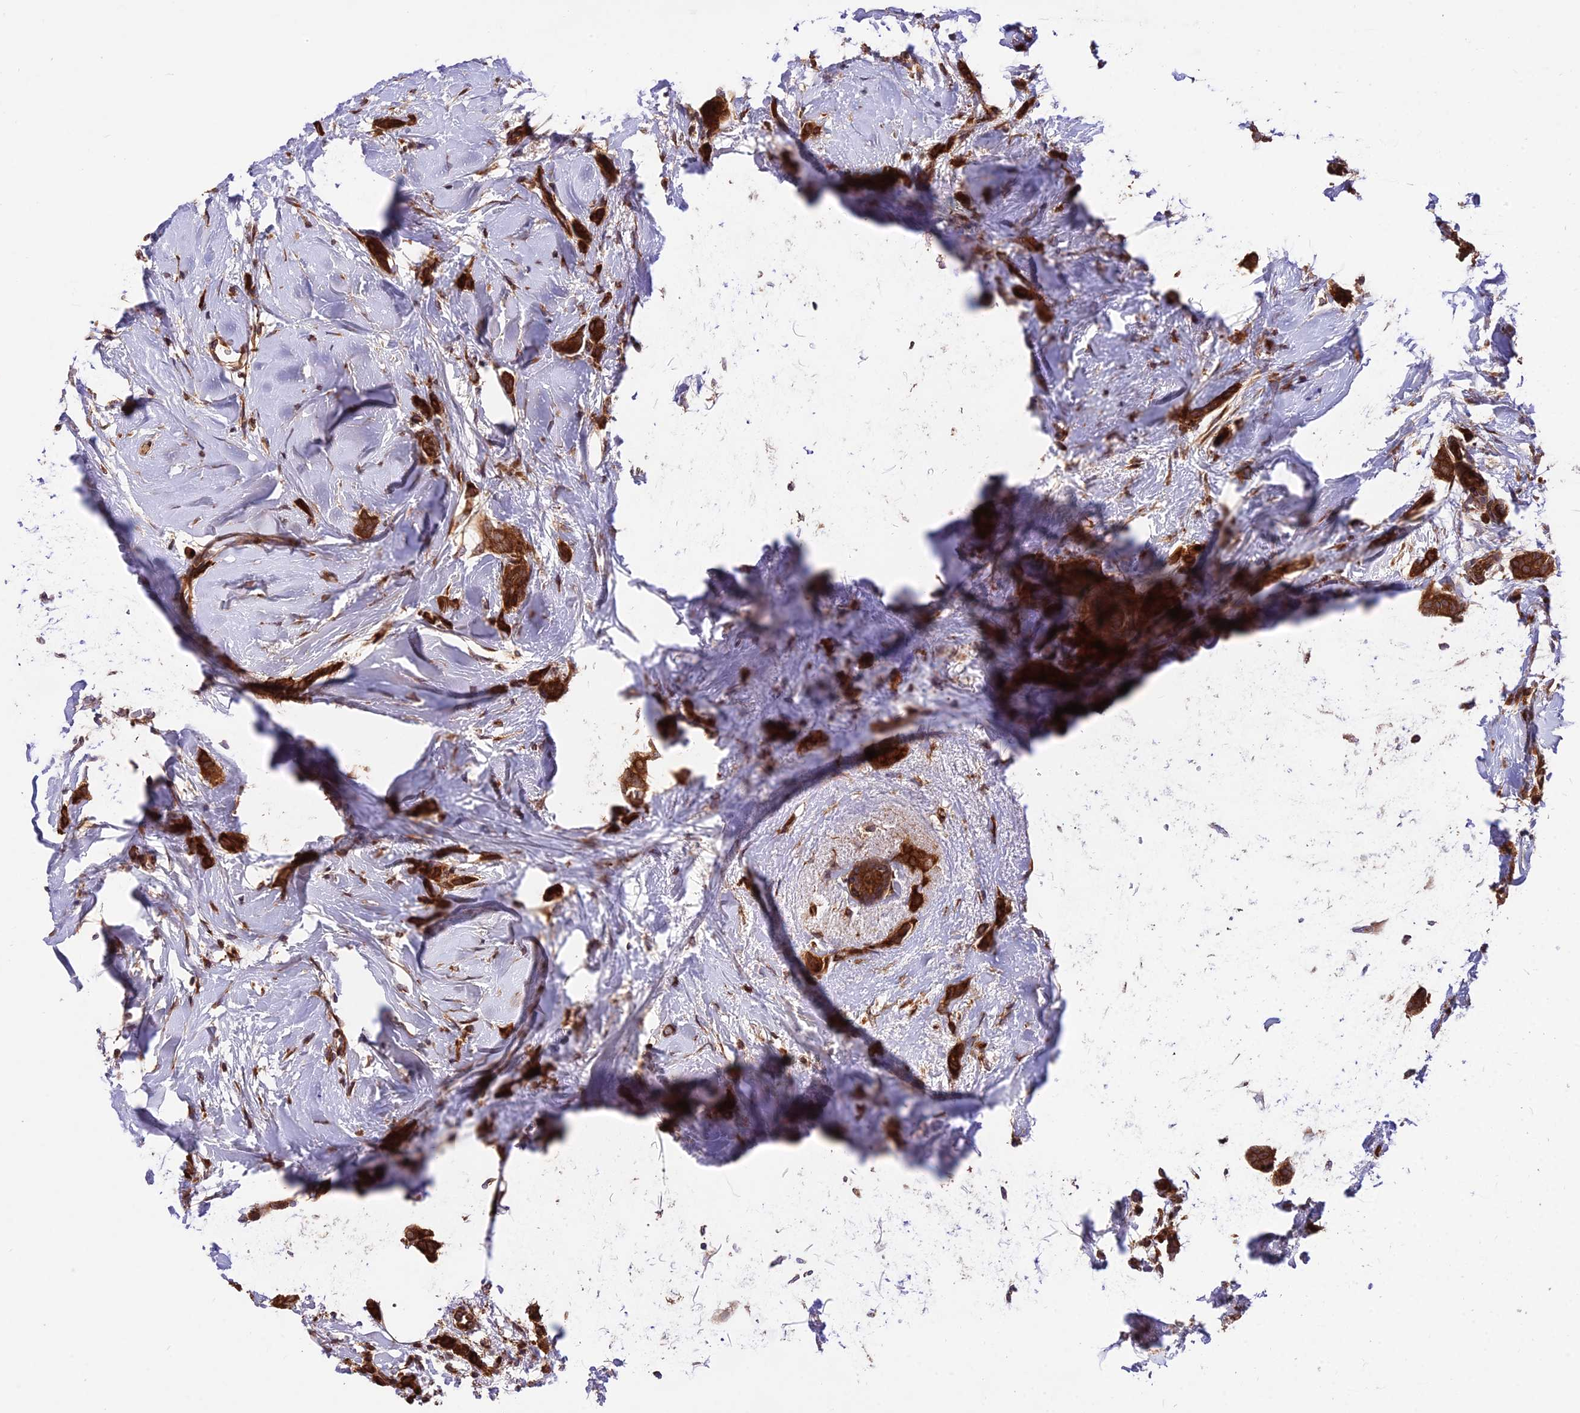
{"staining": {"intensity": "strong", "quantity": ">75%", "location": "cytoplasmic/membranous"}, "tissue": "breast cancer", "cell_type": "Tumor cells", "image_type": "cancer", "snomed": [{"axis": "morphology", "description": "Duct carcinoma"}, {"axis": "topography", "description": "Breast"}], "caption": "Immunohistochemistry (IHC) image of breast infiltrating ductal carcinoma stained for a protein (brown), which exhibits high levels of strong cytoplasmic/membranous expression in approximately >75% of tumor cells.", "gene": "ROCK1", "patient": {"sex": "female", "age": 72}}